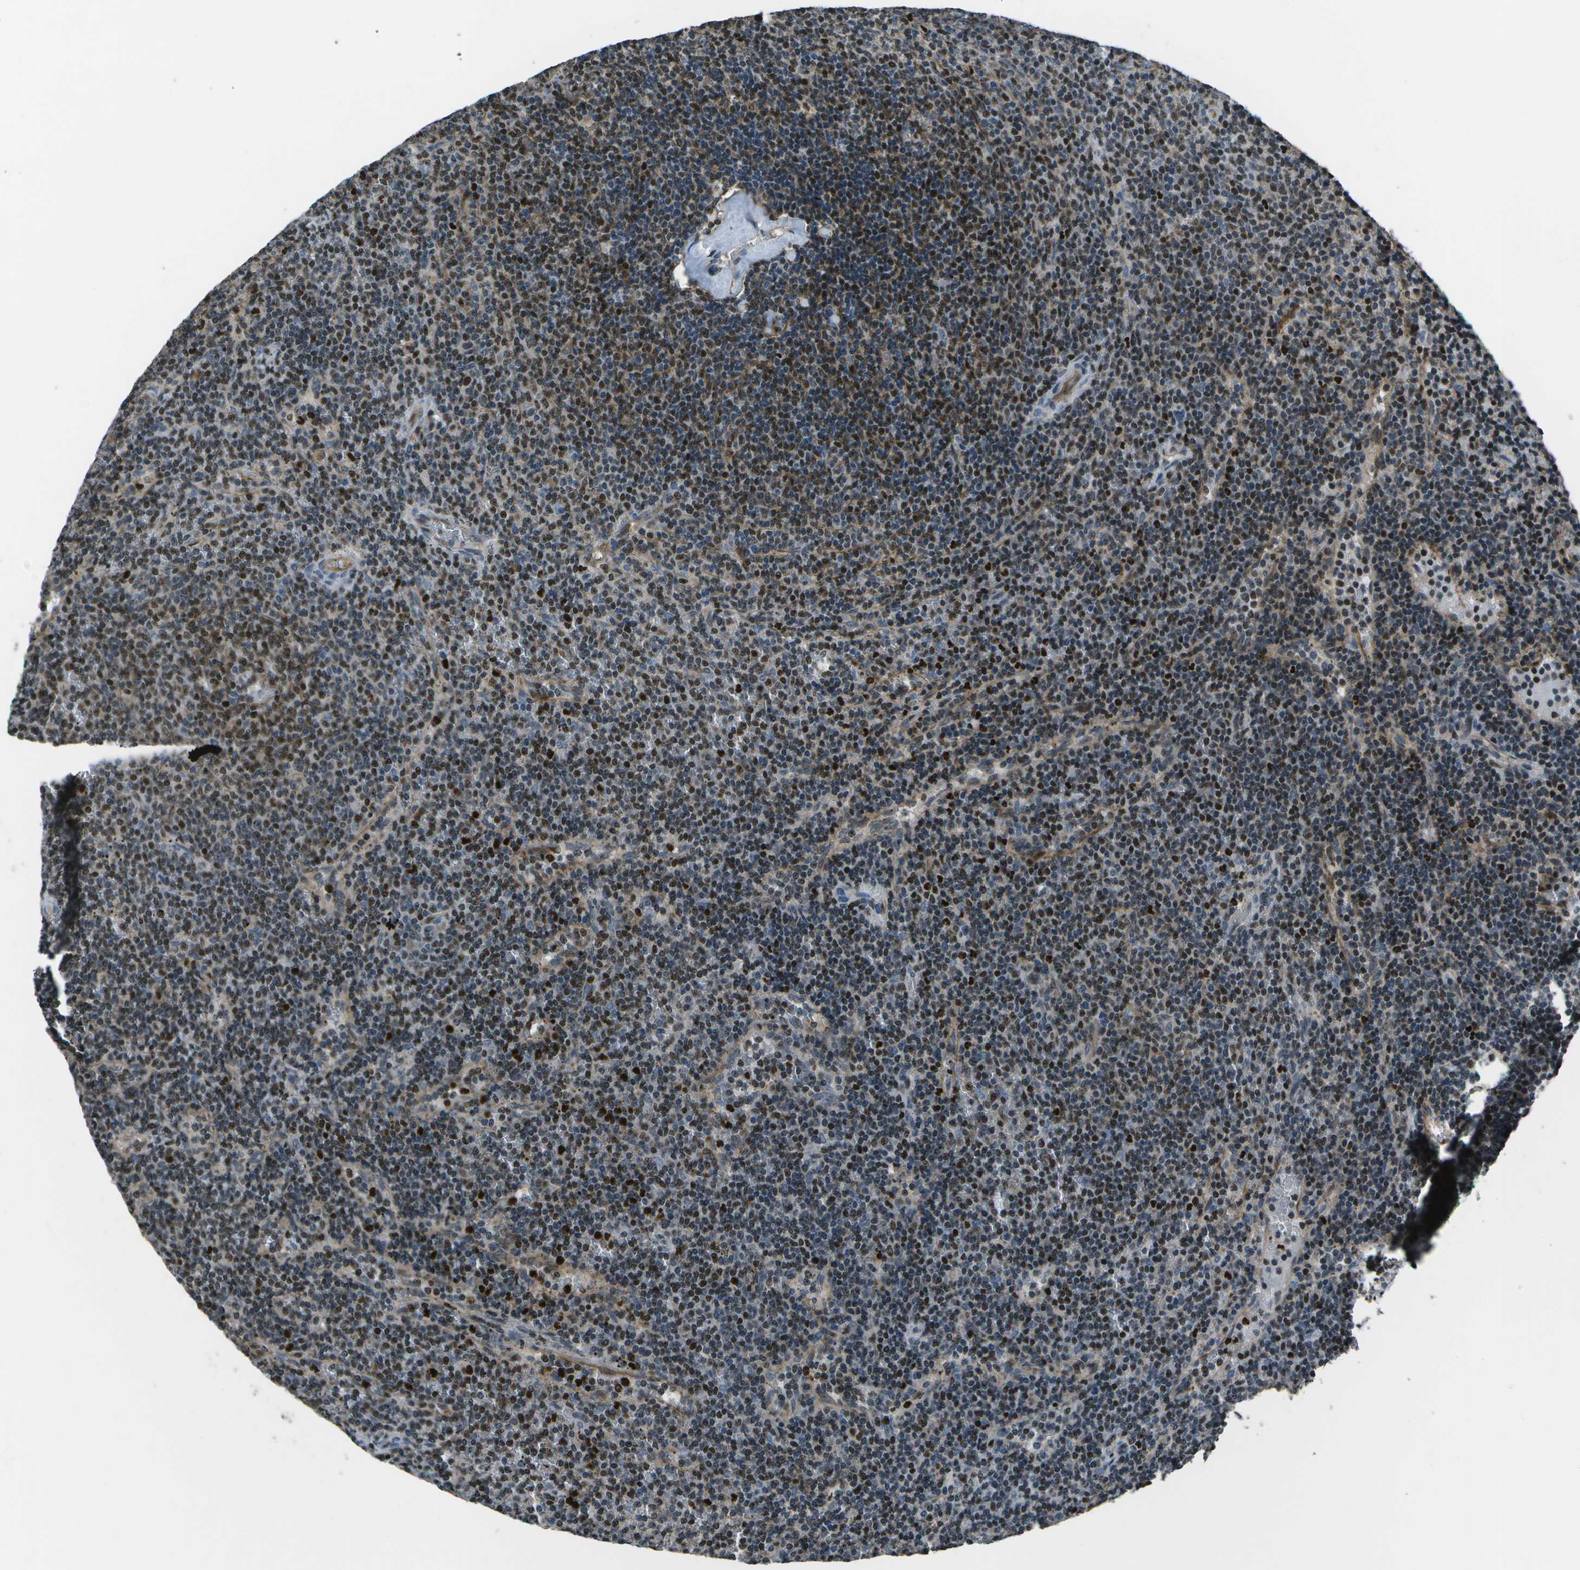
{"staining": {"intensity": "strong", "quantity": "25%-75%", "location": "nuclear"}, "tissue": "lymphoma", "cell_type": "Tumor cells", "image_type": "cancer", "snomed": [{"axis": "morphology", "description": "Malignant lymphoma, non-Hodgkin's type, Low grade"}, {"axis": "topography", "description": "Spleen"}], "caption": "DAB immunohistochemical staining of low-grade malignant lymphoma, non-Hodgkin's type demonstrates strong nuclear protein positivity in approximately 25%-75% of tumor cells.", "gene": "PDLIM1", "patient": {"sex": "female", "age": 50}}